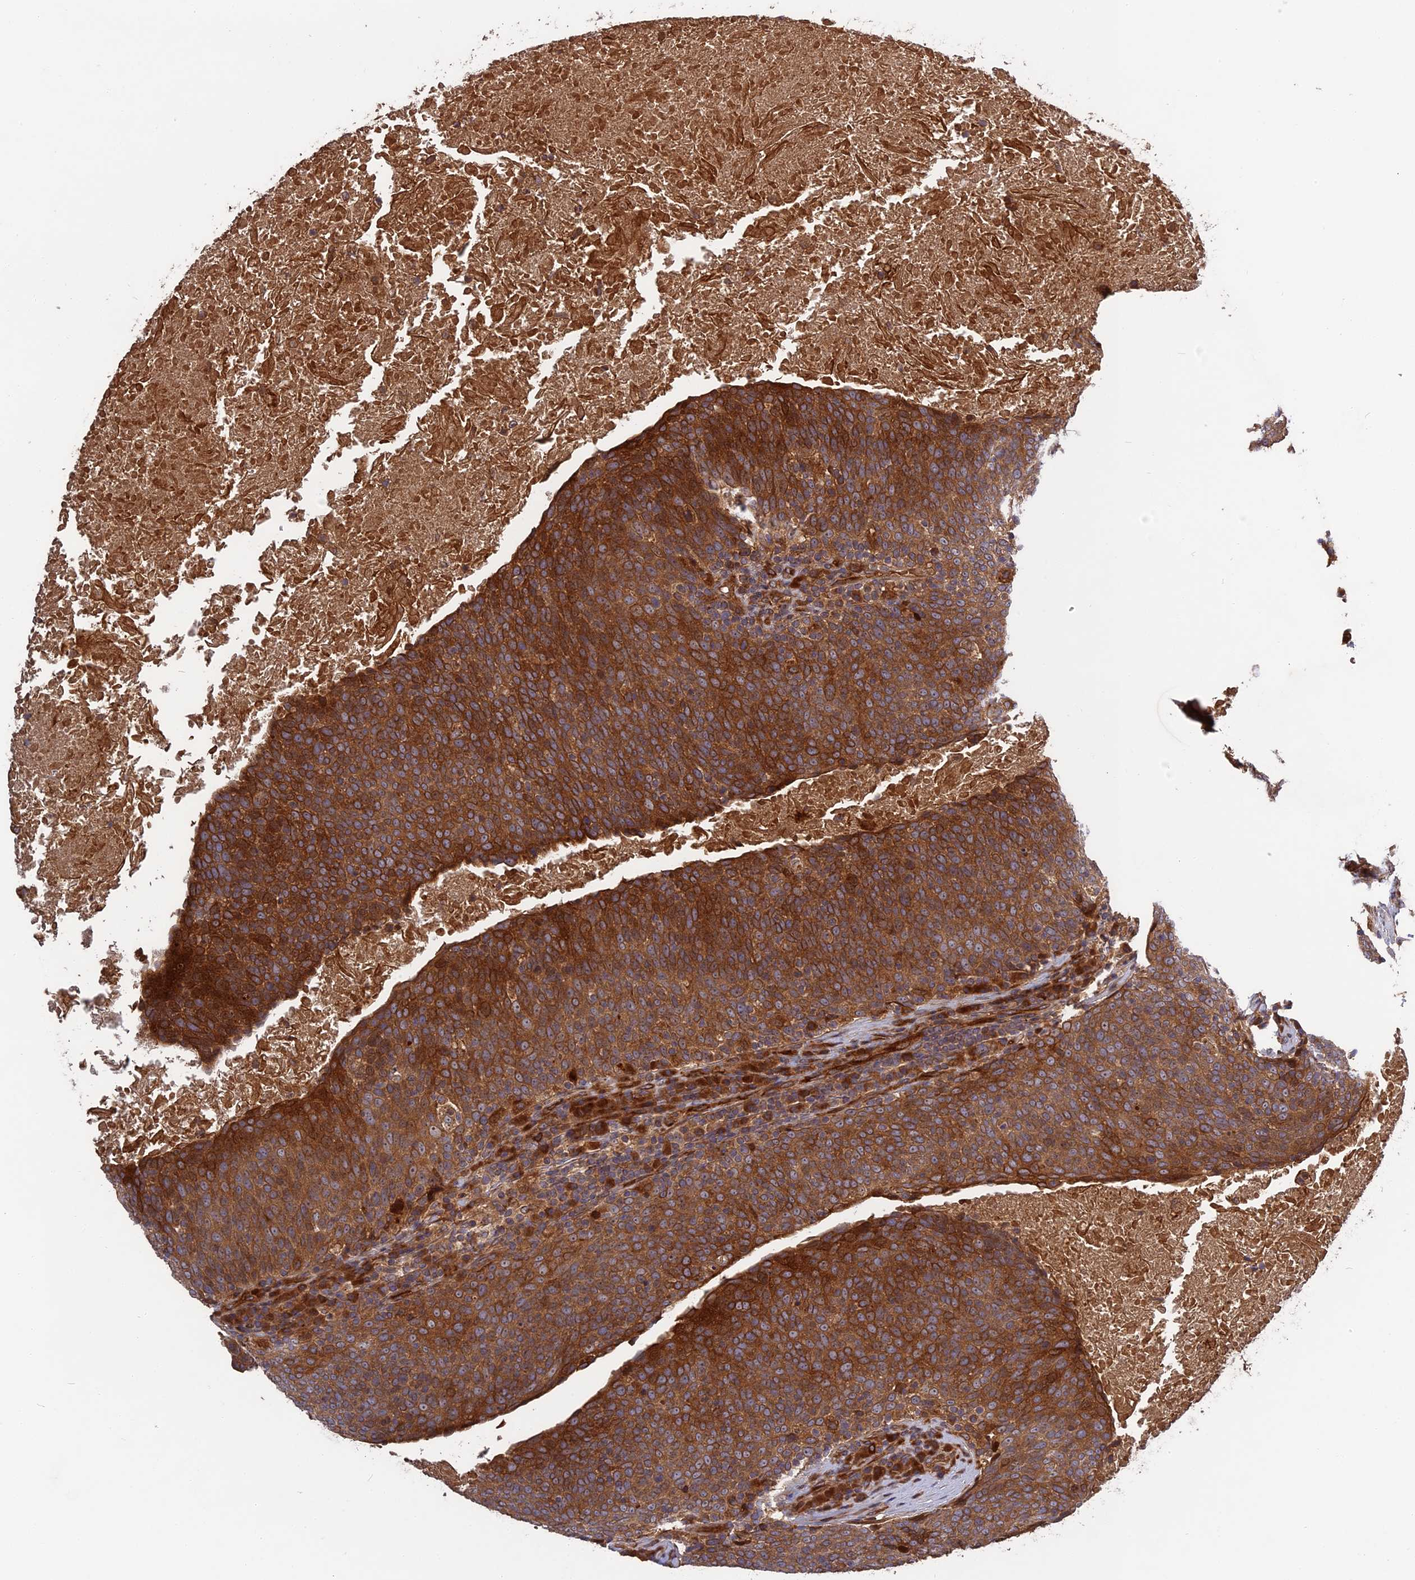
{"staining": {"intensity": "strong", "quantity": ">75%", "location": "cytoplasmic/membranous"}, "tissue": "head and neck cancer", "cell_type": "Tumor cells", "image_type": "cancer", "snomed": [{"axis": "morphology", "description": "Squamous cell carcinoma, NOS"}, {"axis": "morphology", "description": "Squamous cell carcinoma, metastatic, NOS"}, {"axis": "topography", "description": "Lymph node"}, {"axis": "topography", "description": "Head-Neck"}], "caption": "Brown immunohistochemical staining in head and neck metastatic squamous cell carcinoma exhibits strong cytoplasmic/membranous expression in approximately >75% of tumor cells.", "gene": "TMUB2", "patient": {"sex": "male", "age": 62}}